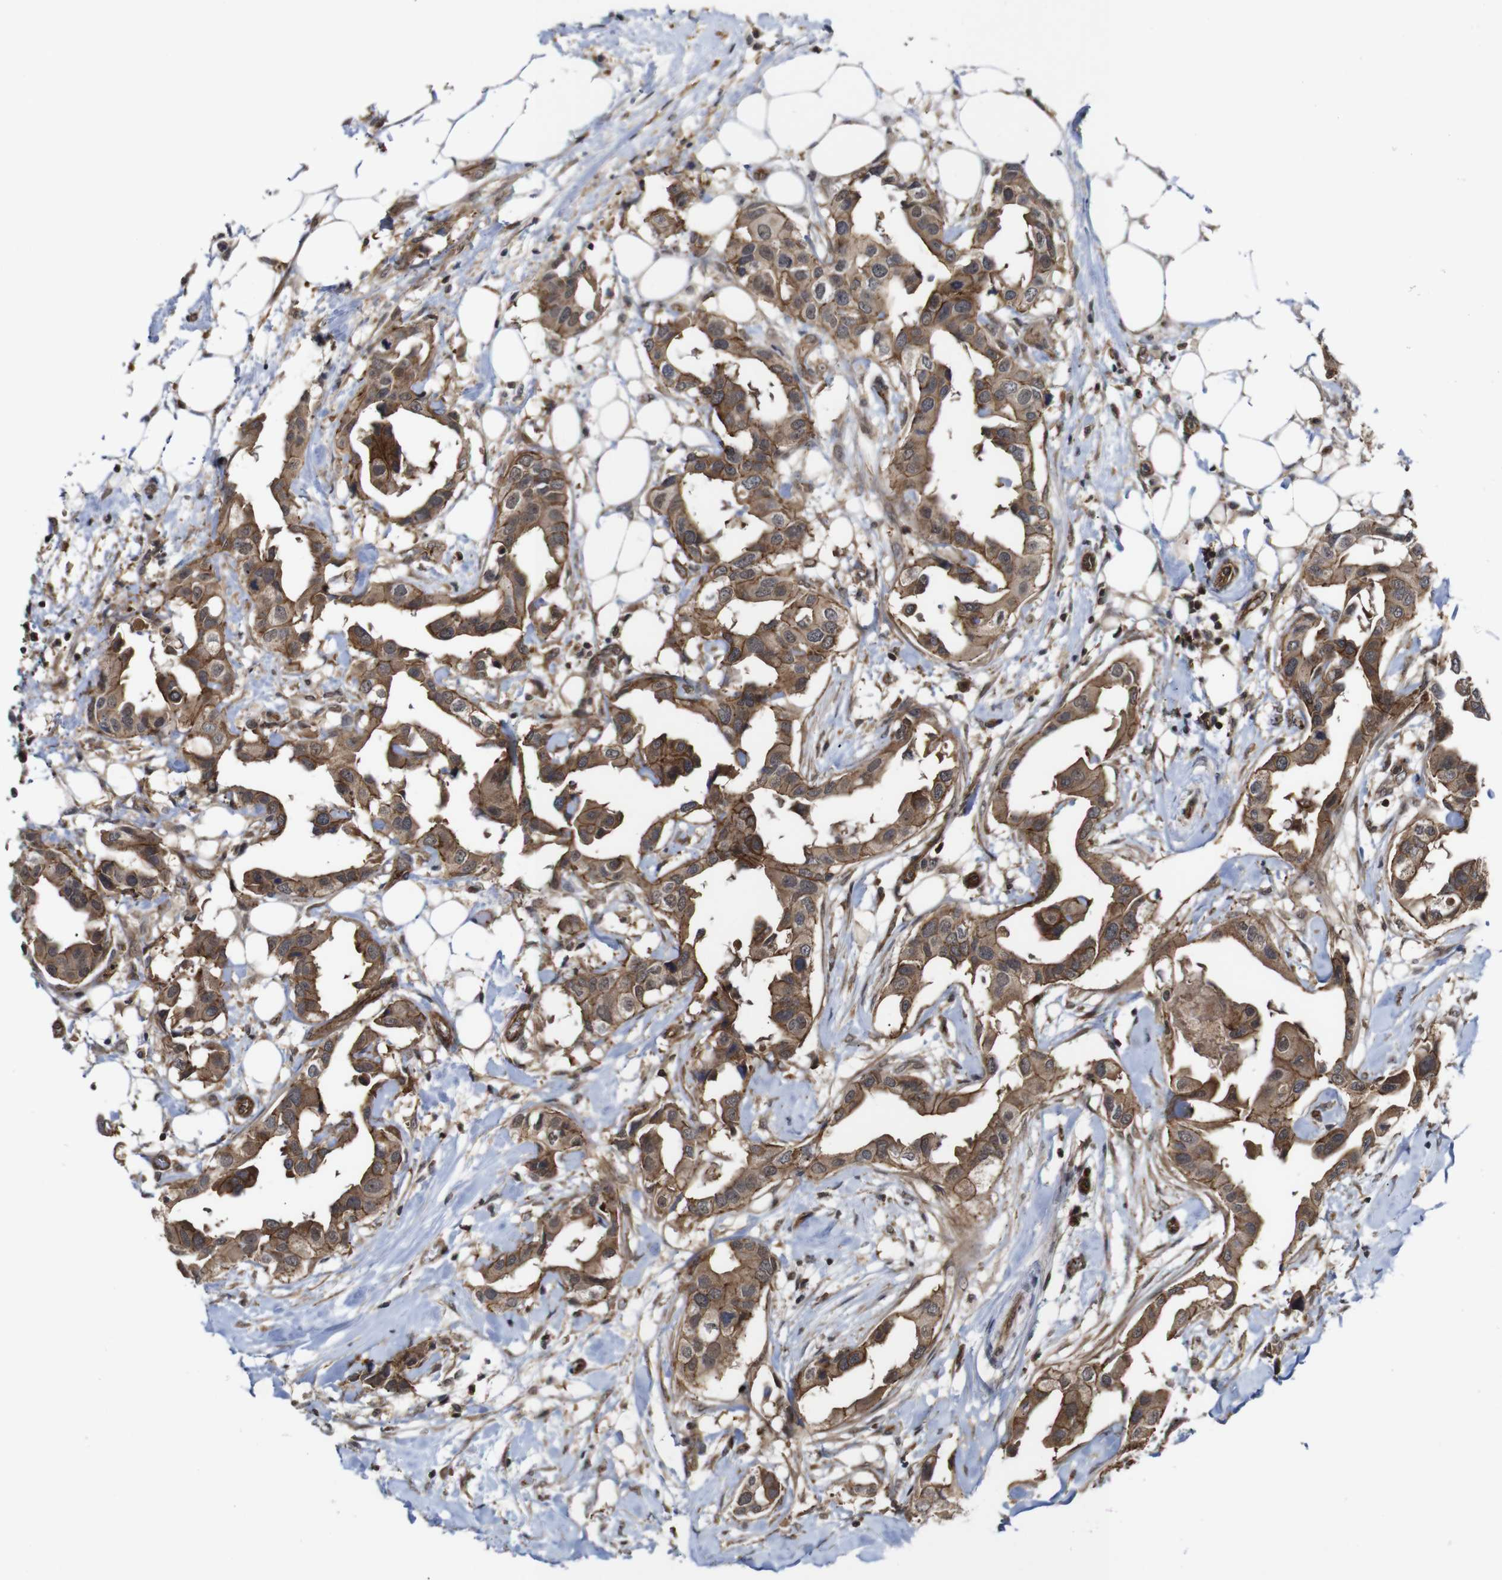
{"staining": {"intensity": "moderate", "quantity": ">75%", "location": "cytoplasmic/membranous"}, "tissue": "breast cancer", "cell_type": "Tumor cells", "image_type": "cancer", "snomed": [{"axis": "morphology", "description": "Duct carcinoma"}, {"axis": "topography", "description": "Breast"}], "caption": "There is medium levels of moderate cytoplasmic/membranous positivity in tumor cells of breast cancer (intraductal carcinoma), as demonstrated by immunohistochemical staining (brown color).", "gene": "NANOS1", "patient": {"sex": "female", "age": 40}}